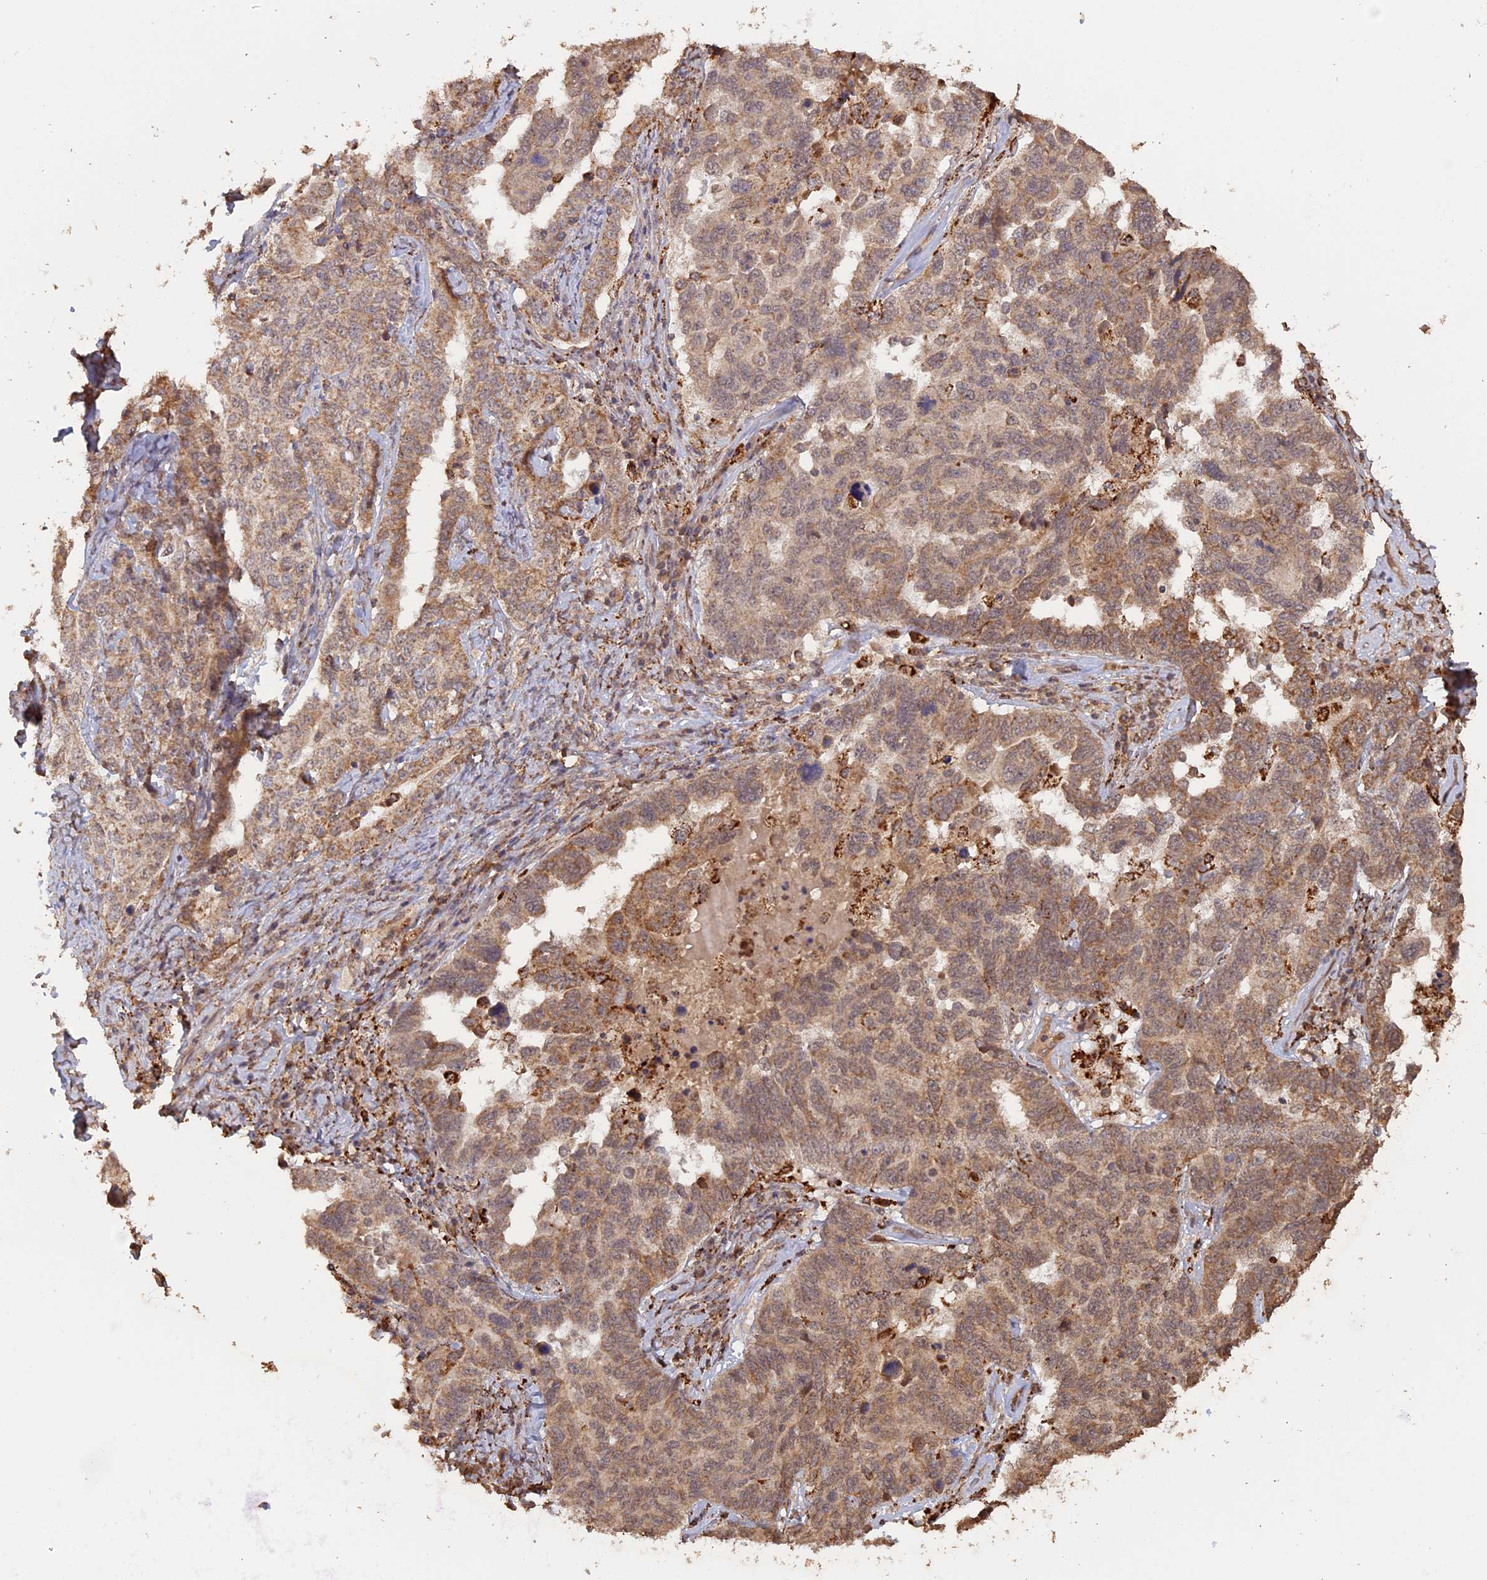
{"staining": {"intensity": "moderate", "quantity": ">75%", "location": "cytoplasmic/membranous"}, "tissue": "ovarian cancer", "cell_type": "Tumor cells", "image_type": "cancer", "snomed": [{"axis": "morphology", "description": "Carcinoma, endometroid"}, {"axis": "topography", "description": "Ovary"}], "caption": "Ovarian cancer tissue shows moderate cytoplasmic/membranous positivity in approximately >75% of tumor cells Nuclei are stained in blue.", "gene": "FAM210B", "patient": {"sex": "female", "age": 62}}